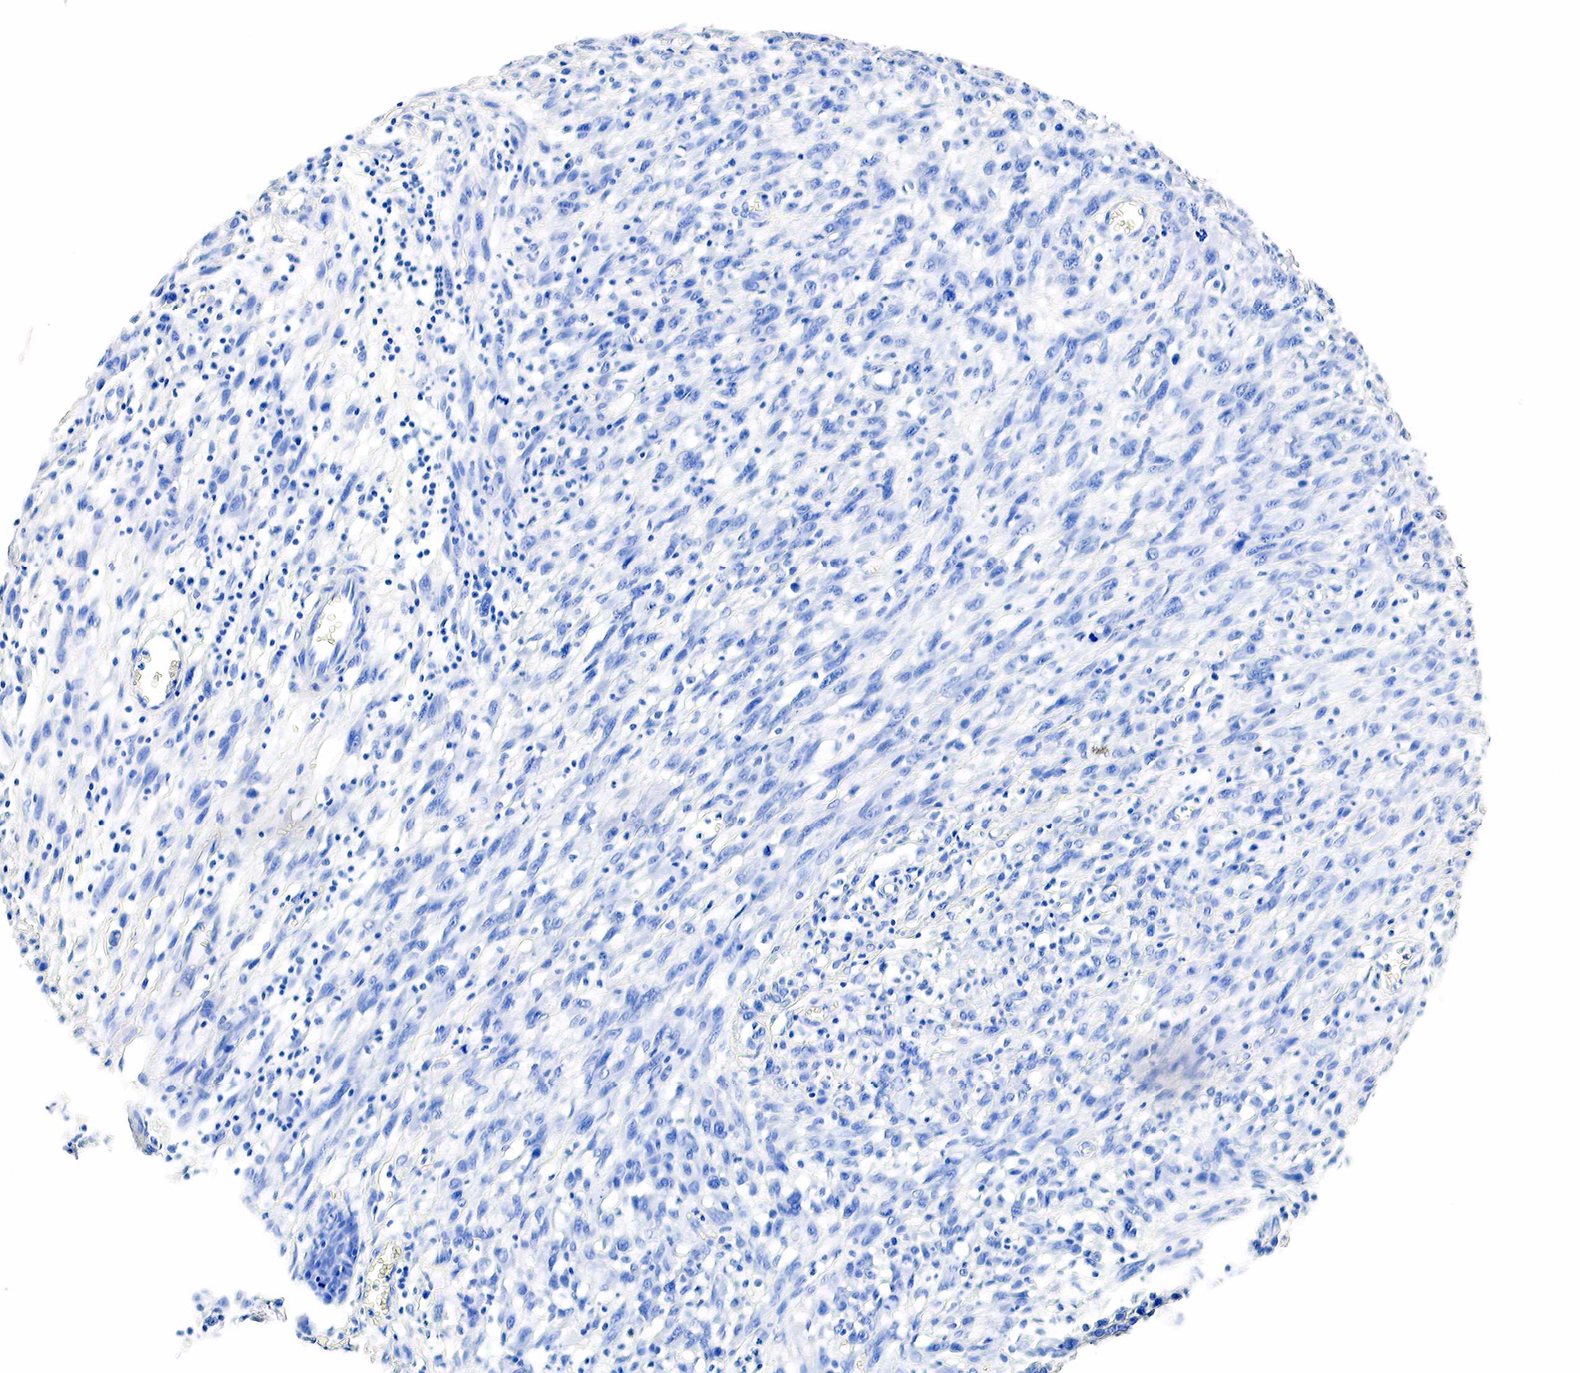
{"staining": {"intensity": "negative", "quantity": "none", "location": "none"}, "tissue": "melanoma", "cell_type": "Tumor cells", "image_type": "cancer", "snomed": [{"axis": "morphology", "description": "Malignant melanoma, NOS"}, {"axis": "topography", "description": "Skin"}], "caption": "Immunohistochemistry (IHC) histopathology image of neoplastic tissue: melanoma stained with DAB (3,3'-diaminobenzidine) demonstrates no significant protein expression in tumor cells. Brightfield microscopy of immunohistochemistry (IHC) stained with DAB (3,3'-diaminobenzidine) (brown) and hematoxylin (blue), captured at high magnification.", "gene": "ACP3", "patient": {"sex": "male", "age": 51}}